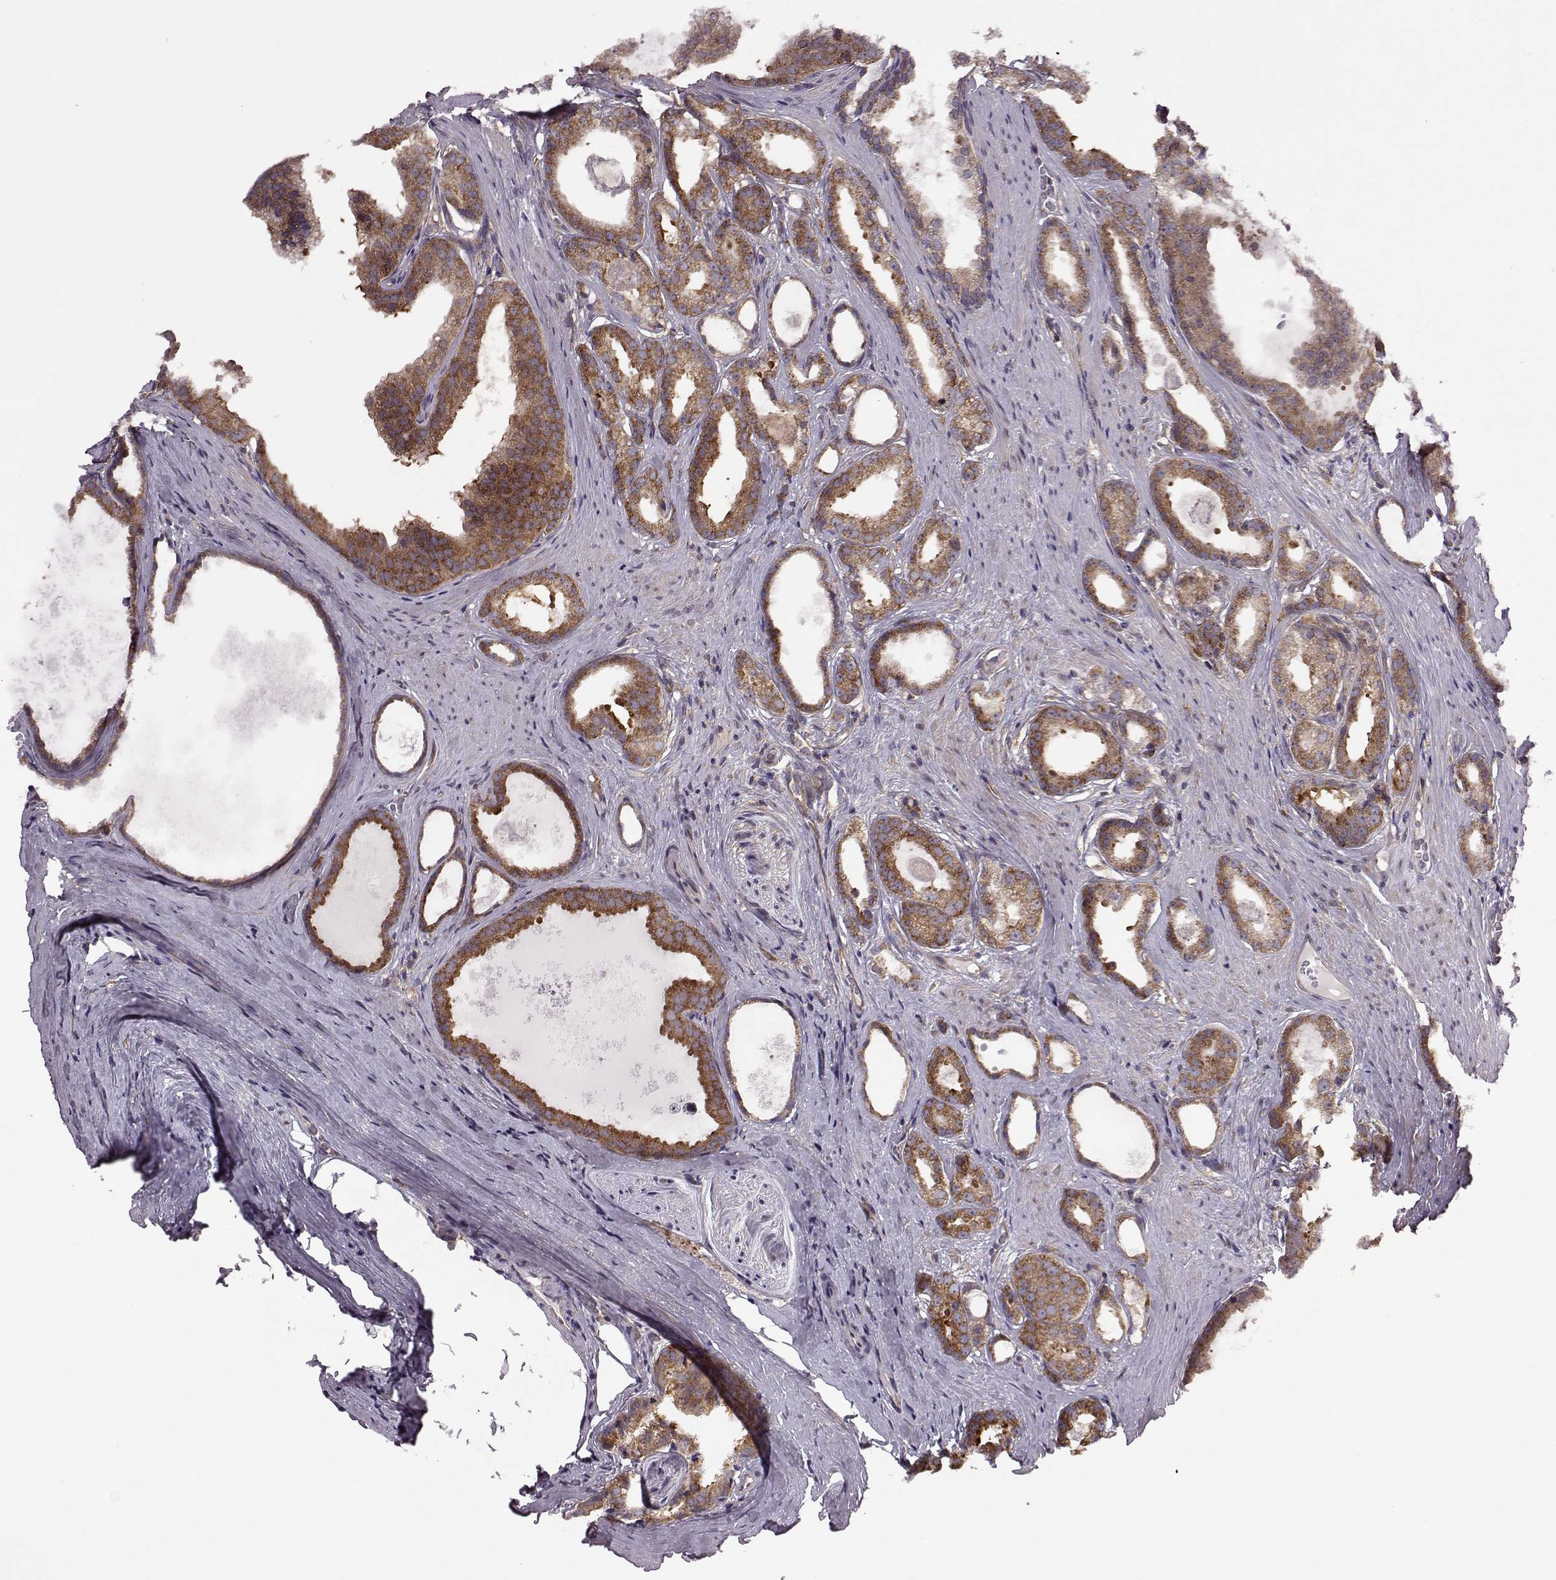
{"staining": {"intensity": "strong", "quantity": ">75%", "location": "cytoplasmic/membranous"}, "tissue": "prostate cancer", "cell_type": "Tumor cells", "image_type": "cancer", "snomed": [{"axis": "morphology", "description": "Adenocarcinoma, Low grade"}, {"axis": "topography", "description": "Prostate"}], "caption": "Adenocarcinoma (low-grade) (prostate) was stained to show a protein in brown. There is high levels of strong cytoplasmic/membranous positivity in about >75% of tumor cells.", "gene": "URI1", "patient": {"sex": "male", "age": 65}}